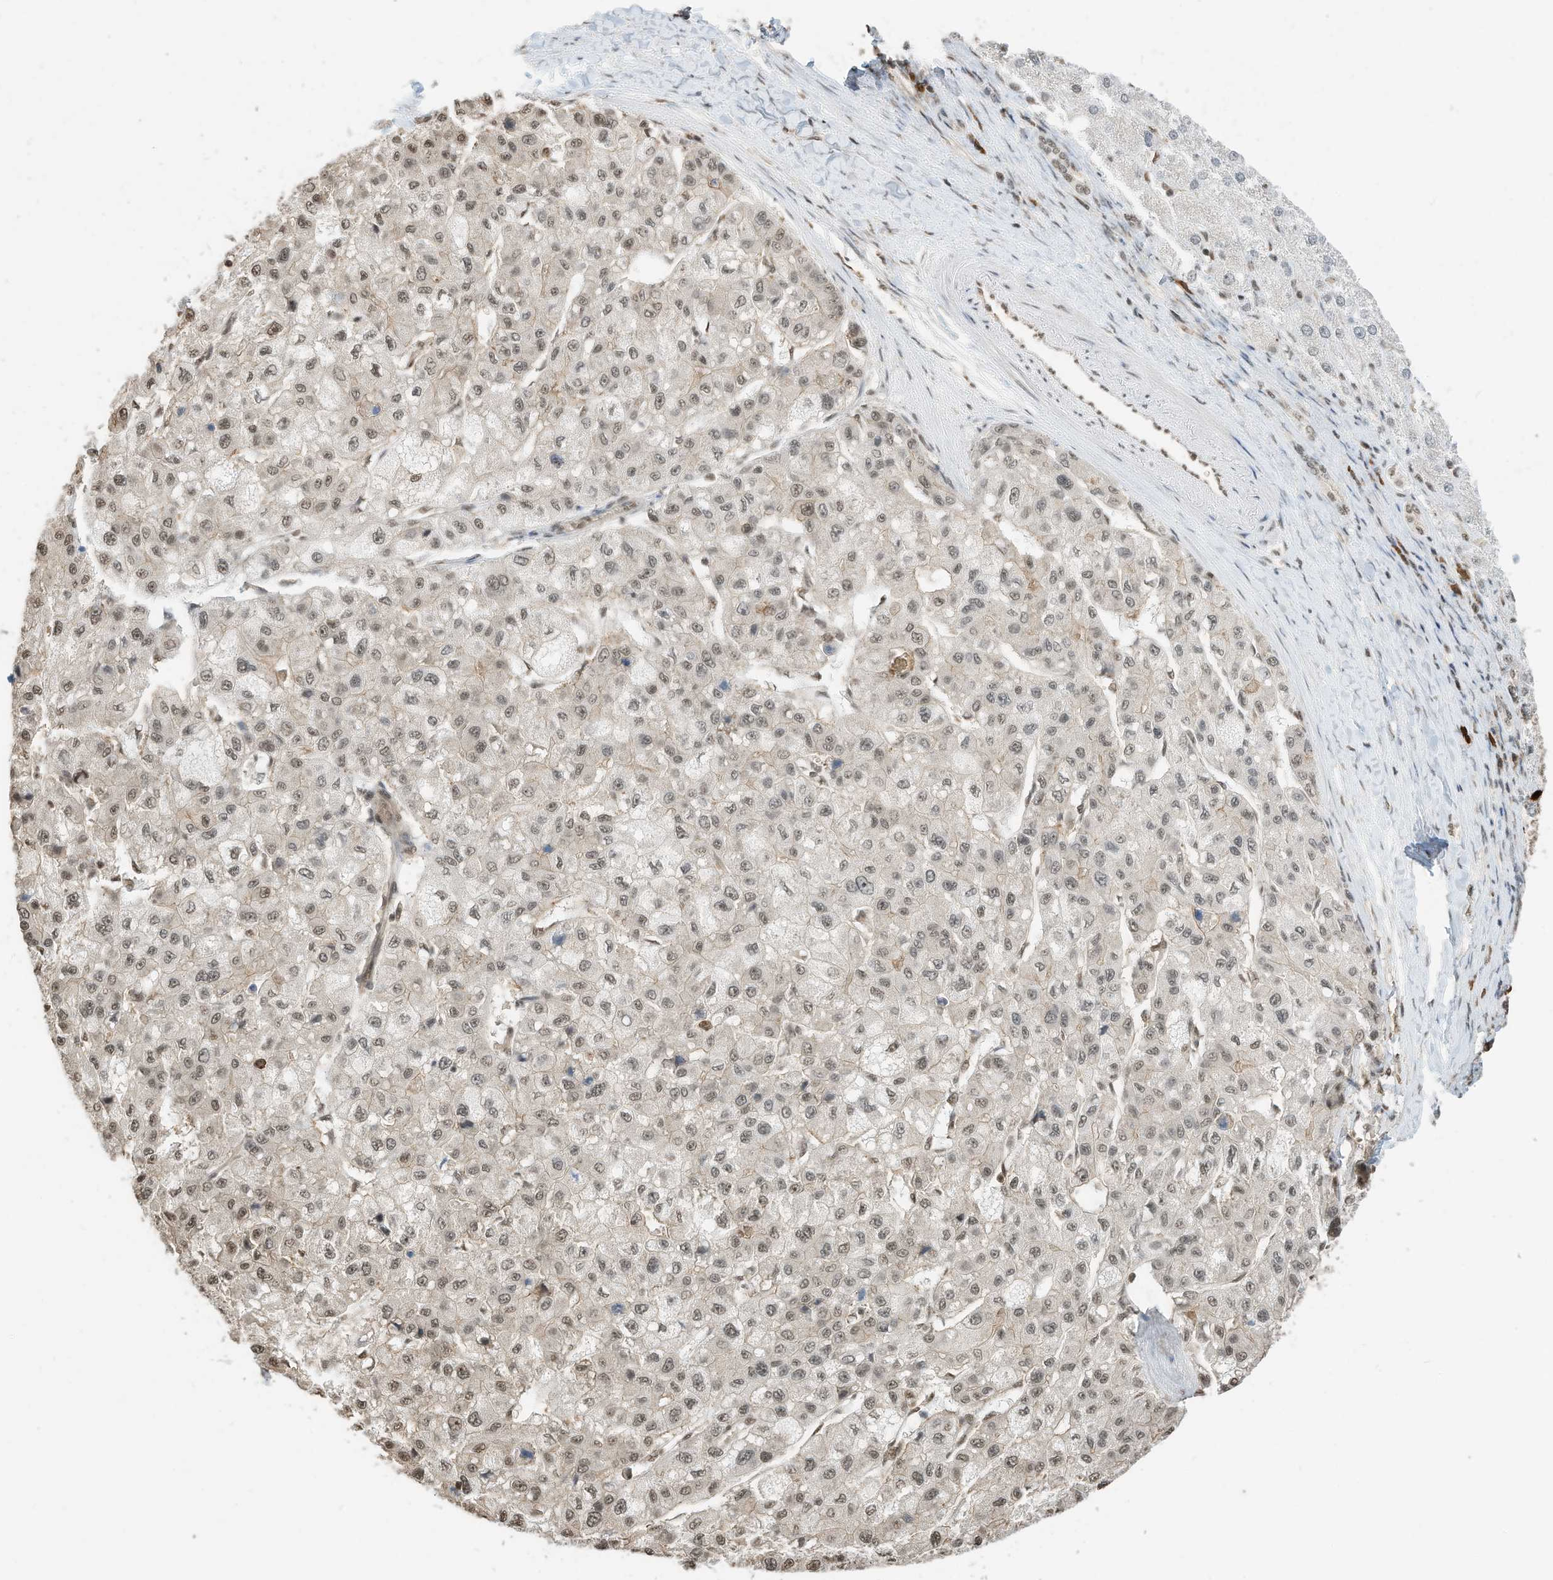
{"staining": {"intensity": "weak", "quantity": ">75%", "location": "cytoplasmic/membranous,nuclear"}, "tissue": "liver cancer", "cell_type": "Tumor cells", "image_type": "cancer", "snomed": [{"axis": "morphology", "description": "Carcinoma, Hepatocellular, NOS"}, {"axis": "topography", "description": "Liver"}], "caption": "Immunohistochemical staining of human liver hepatocellular carcinoma exhibits weak cytoplasmic/membranous and nuclear protein positivity in approximately >75% of tumor cells.", "gene": "ZNF195", "patient": {"sex": "male", "age": 80}}